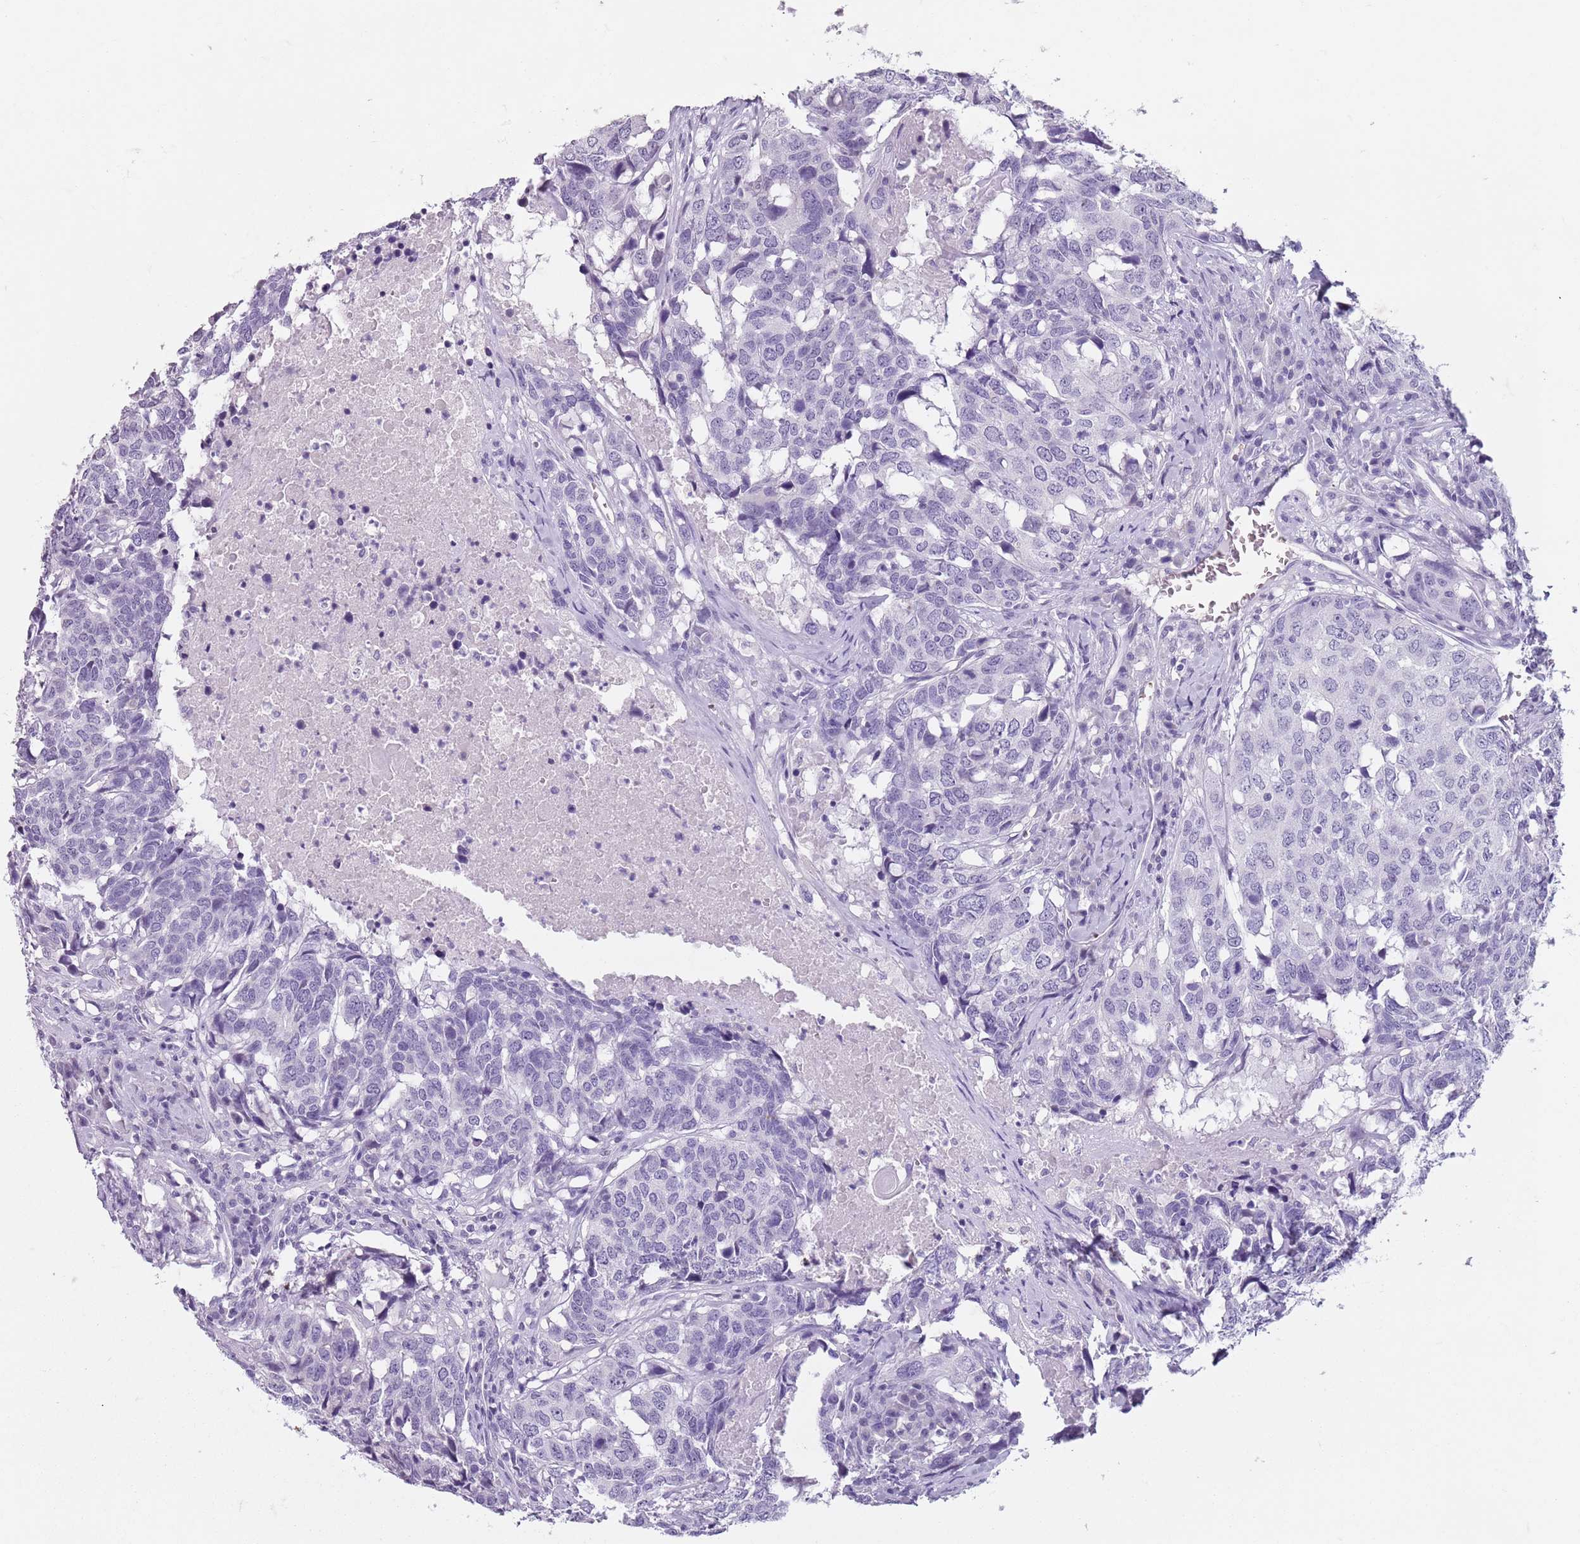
{"staining": {"intensity": "negative", "quantity": "none", "location": "none"}, "tissue": "head and neck cancer", "cell_type": "Tumor cells", "image_type": "cancer", "snomed": [{"axis": "morphology", "description": "Squamous cell carcinoma, NOS"}, {"axis": "topography", "description": "Head-Neck"}], "caption": "An immunohistochemistry micrograph of head and neck cancer (squamous cell carcinoma) is shown. There is no staining in tumor cells of head and neck cancer (squamous cell carcinoma). (Immunohistochemistry (ihc), brightfield microscopy, high magnification).", "gene": "SPESP1", "patient": {"sex": "male", "age": 66}}